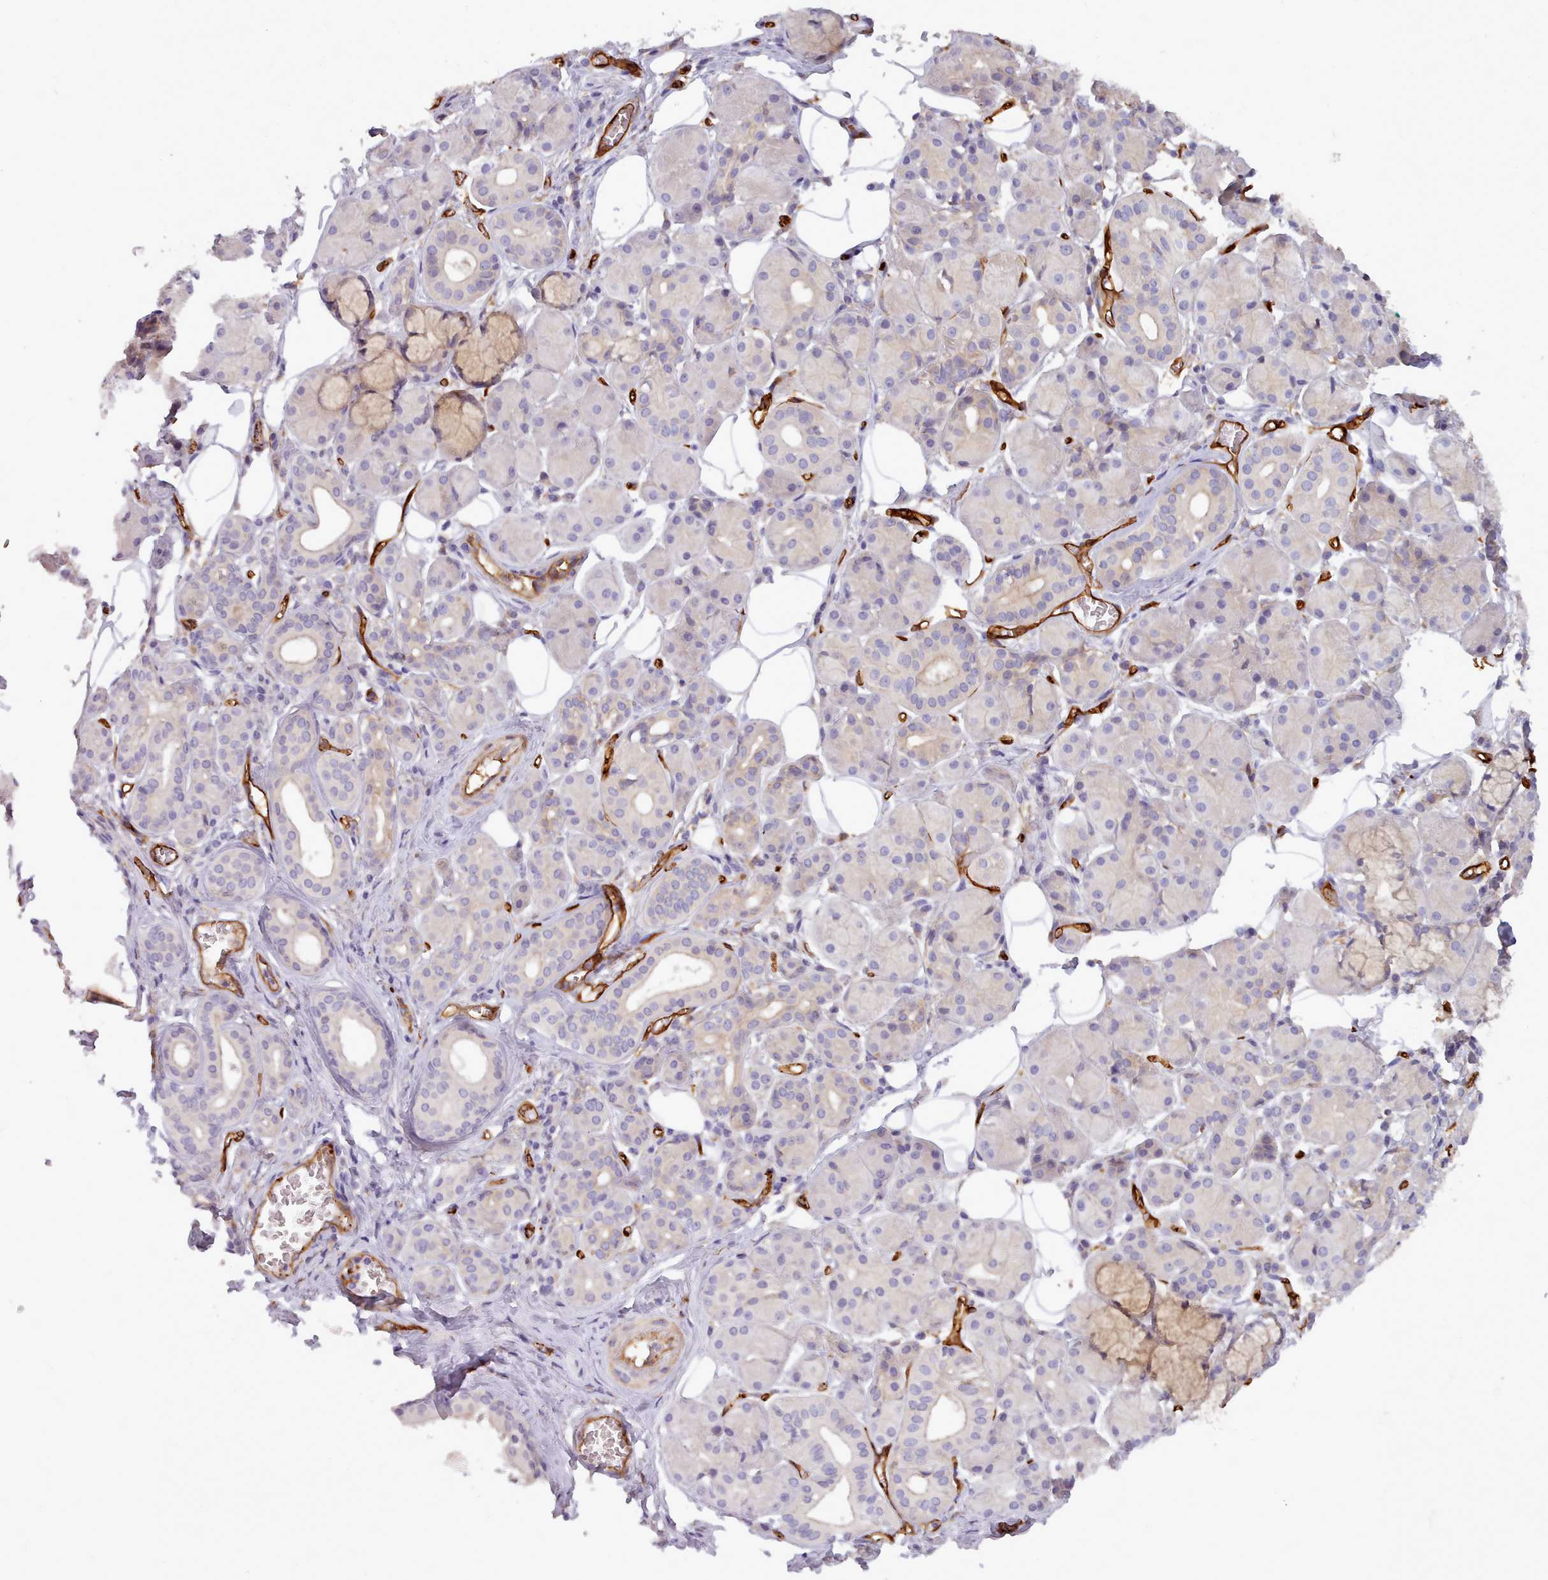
{"staining": {"intensity": "moderate", "quantity": "<25%", "location": "cytoplasmic/membranous"}, "tissue": "salivary gland", "cell_type": "Glandular cells", "image_type": "normal", "snomed": [{"axis": "morphology", "description": "Squamous cell carcinoma, NOS"}, {"axis": "topography", "description": "Skin"}, {"axis": "topography", "description": "Head-Neck"}], "caption": "Immunohistochemical staining of unremarkable human salivary gland demonstrates <25% levels of moderate cytoplasmic/membranous protein positivity in approximately <25% of glandular cells.", "gene": "CD300LF", "patient": {"sex": "male", "age": 80}}